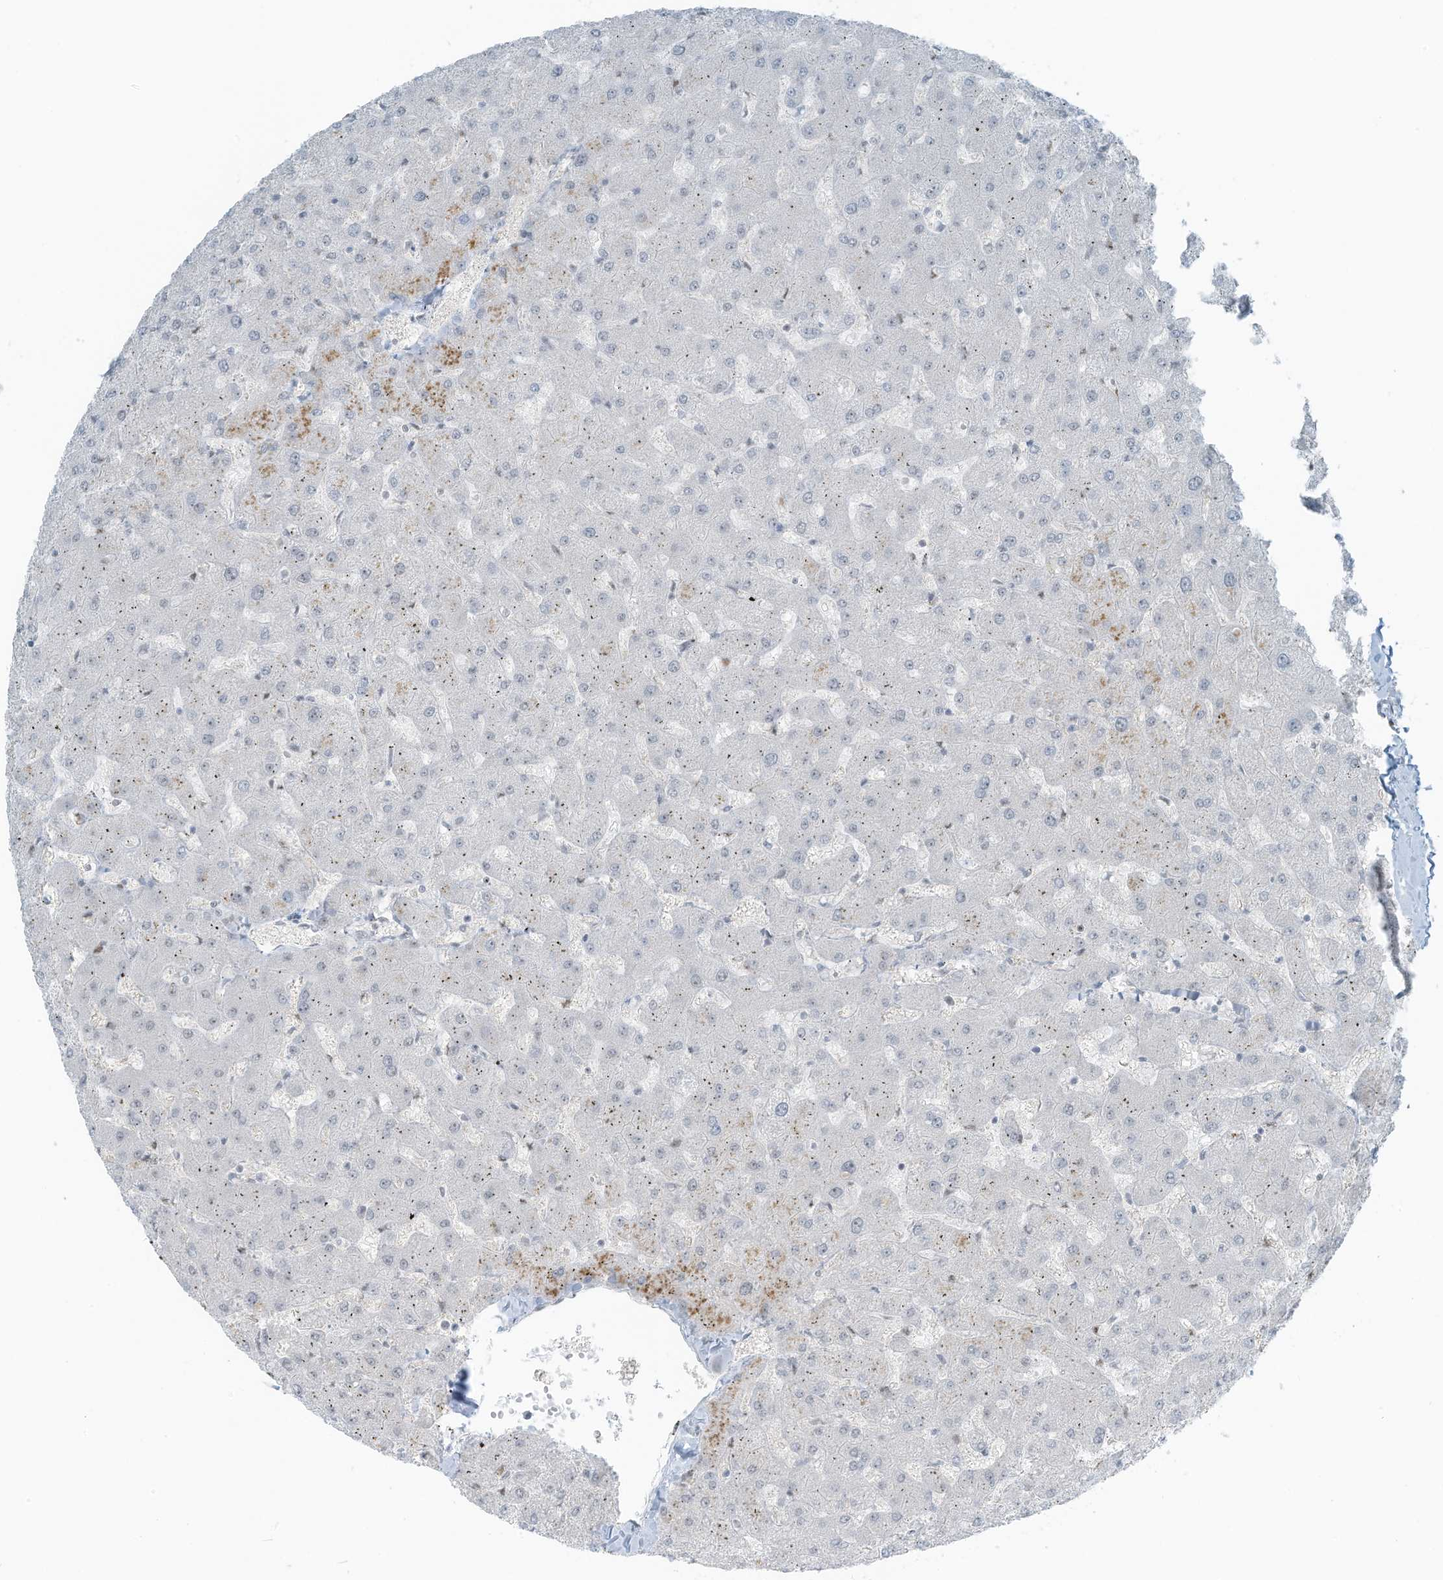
{"staining": {"intensity": "negative", "quantity": "none", "location": "none"}, "tissue": "liver", "cell_type": "Cholangiocytes", "image_type": "normal", "snomed": [{"axis": "morphology", "description": "Normal tissue, NOS"}, {"axis": "topography", "description": "Liver"}], "caption": "Immunohistochemical staining of unremarkable liver displays no significant staining in cholangiocytes.", "gene": "WRNIP1", "patient": {"sex": "female", "age": 63}}